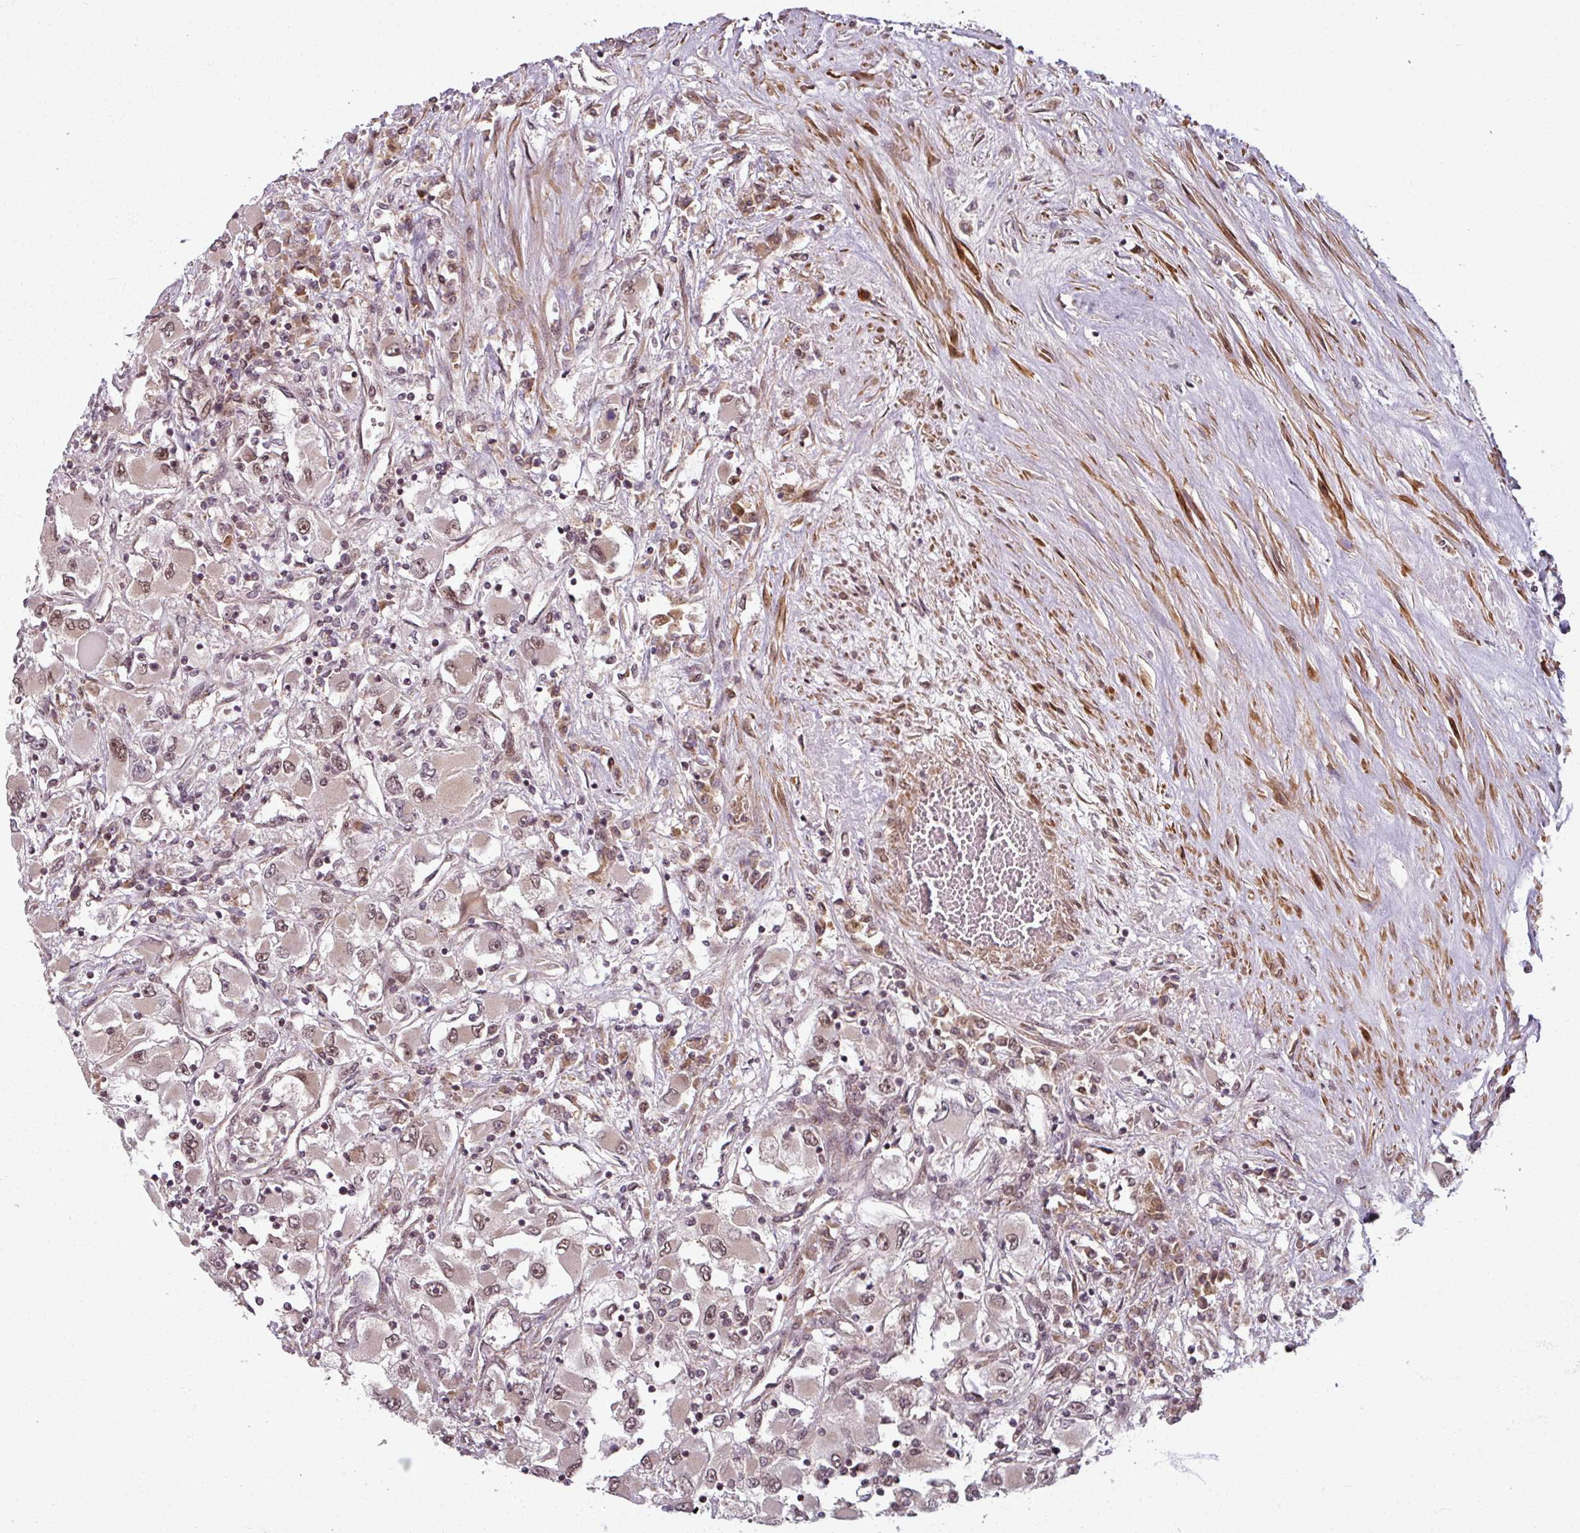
{"staining": {"intensity": "moderate", "quantity": ">75%", "location": "nuclear"}, "tissue": "renal cancer", "cell_type": "Tumor cells", "image_type": "cancer", "snomed": [{"axis": "morphology", "description": "Adenocarcinoma, NOS"}, {"axis": "topography", "description": "Kidney"}], "caption": "IHC (DAB) staining of human renal cancer demonstrates moderate nuclear protein positivity in approximately >75% of tumor cells.", "gene": "SWI5", "patient": {"sex": "female", "age": 52}}